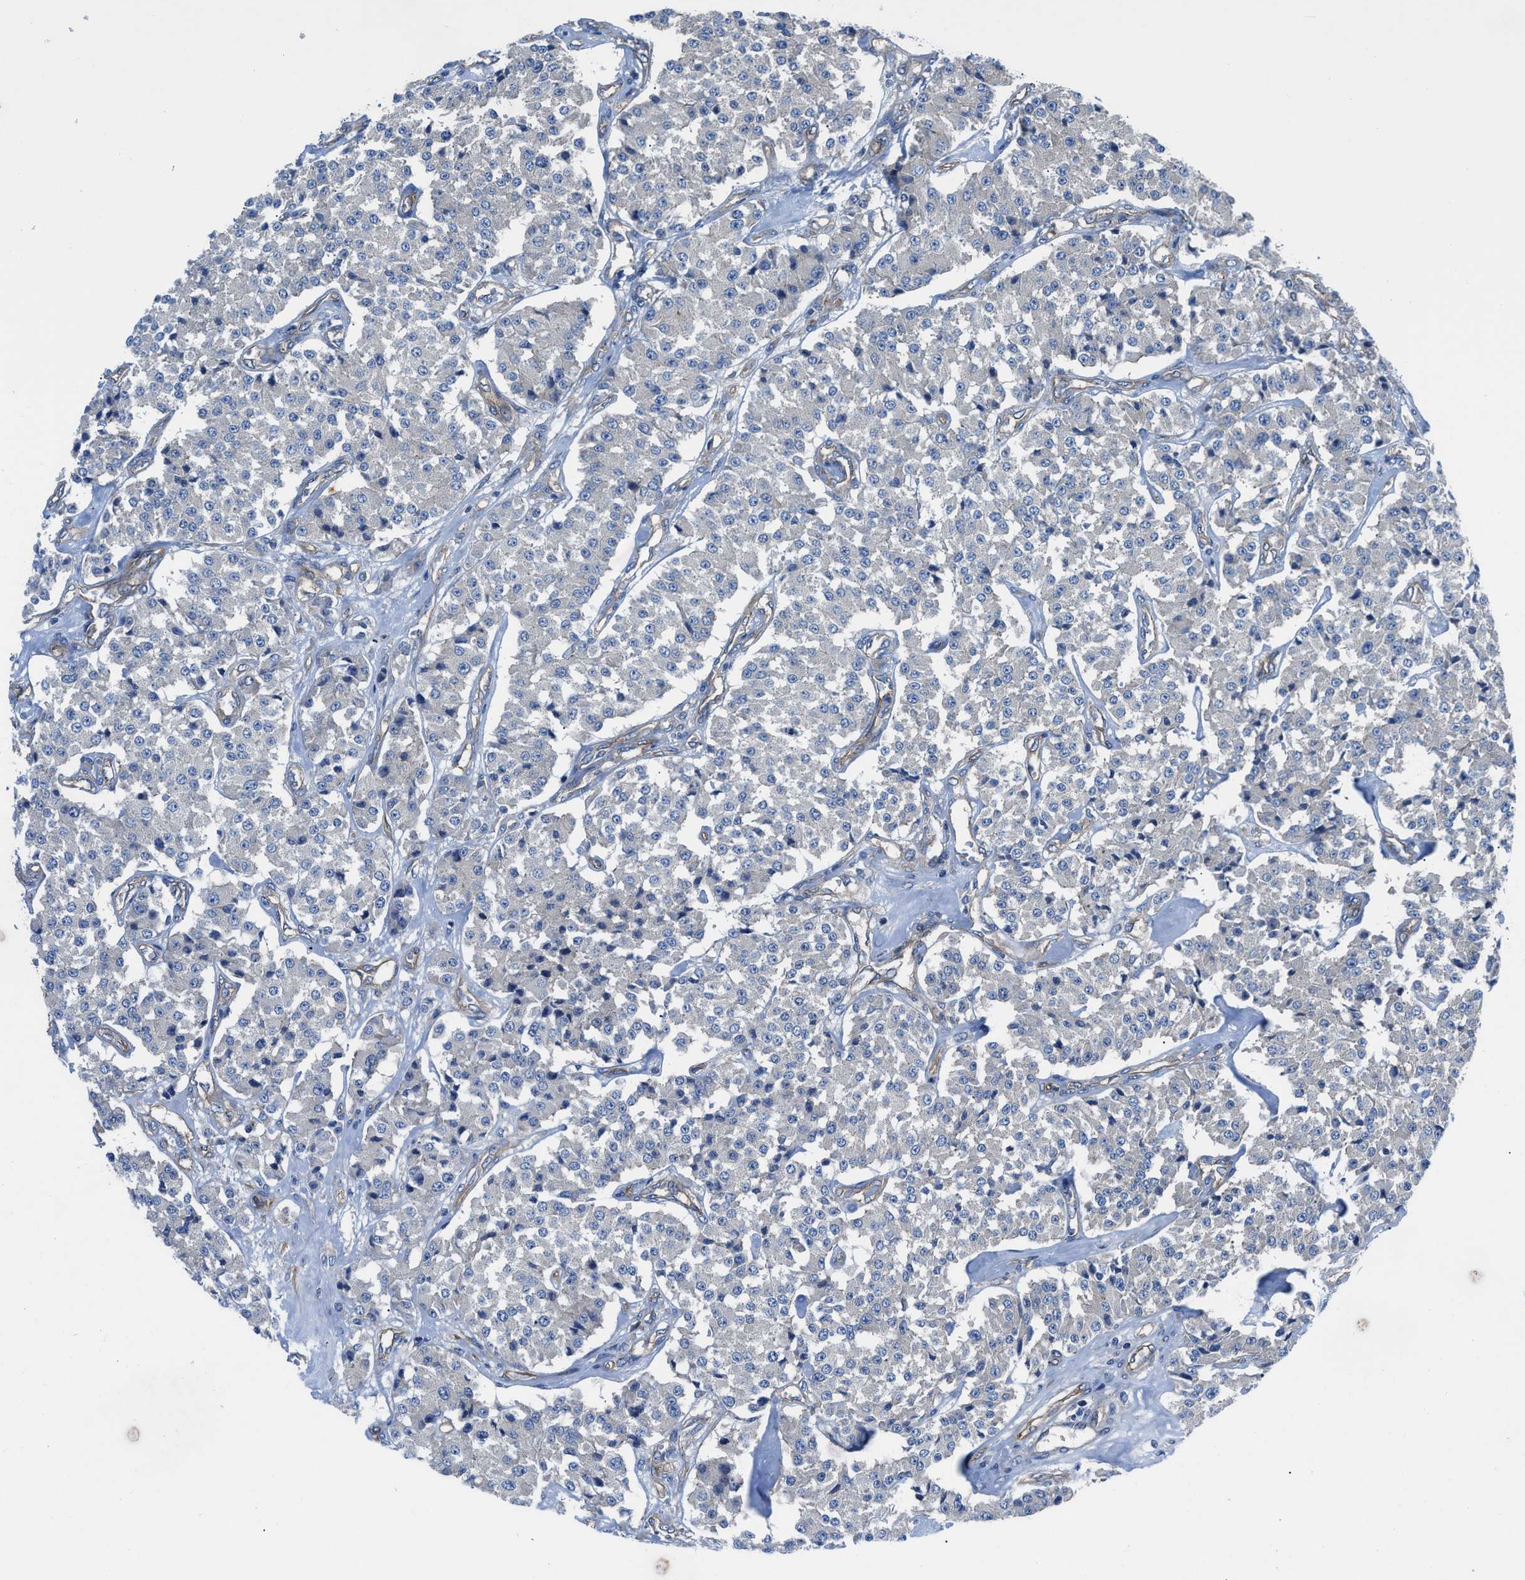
{"staining": {"intensity": "negative", "quantity": "none", "location": "none"}, "tissue": "carcinoid", "cell_type": "Tumor cells", "image_type": "cancer", "snomed": [{"axis": "morphology", "description": "Carcinoid, malignant, NOS"}, {"axis": "topography", "description": "Pancreas"}], "caption": "A high-resolution histopathology image shows IHC staining of carcinoid, which demonstrates no significant expression in tumor cells. The staining was performed using DAB to visualize the protein expression in brown, while the nuclei were stained in blue with hematoxylin (Magnification: 20x).", "gene": "TRIP4", "patient": {"sex": "male", "age": 41}}